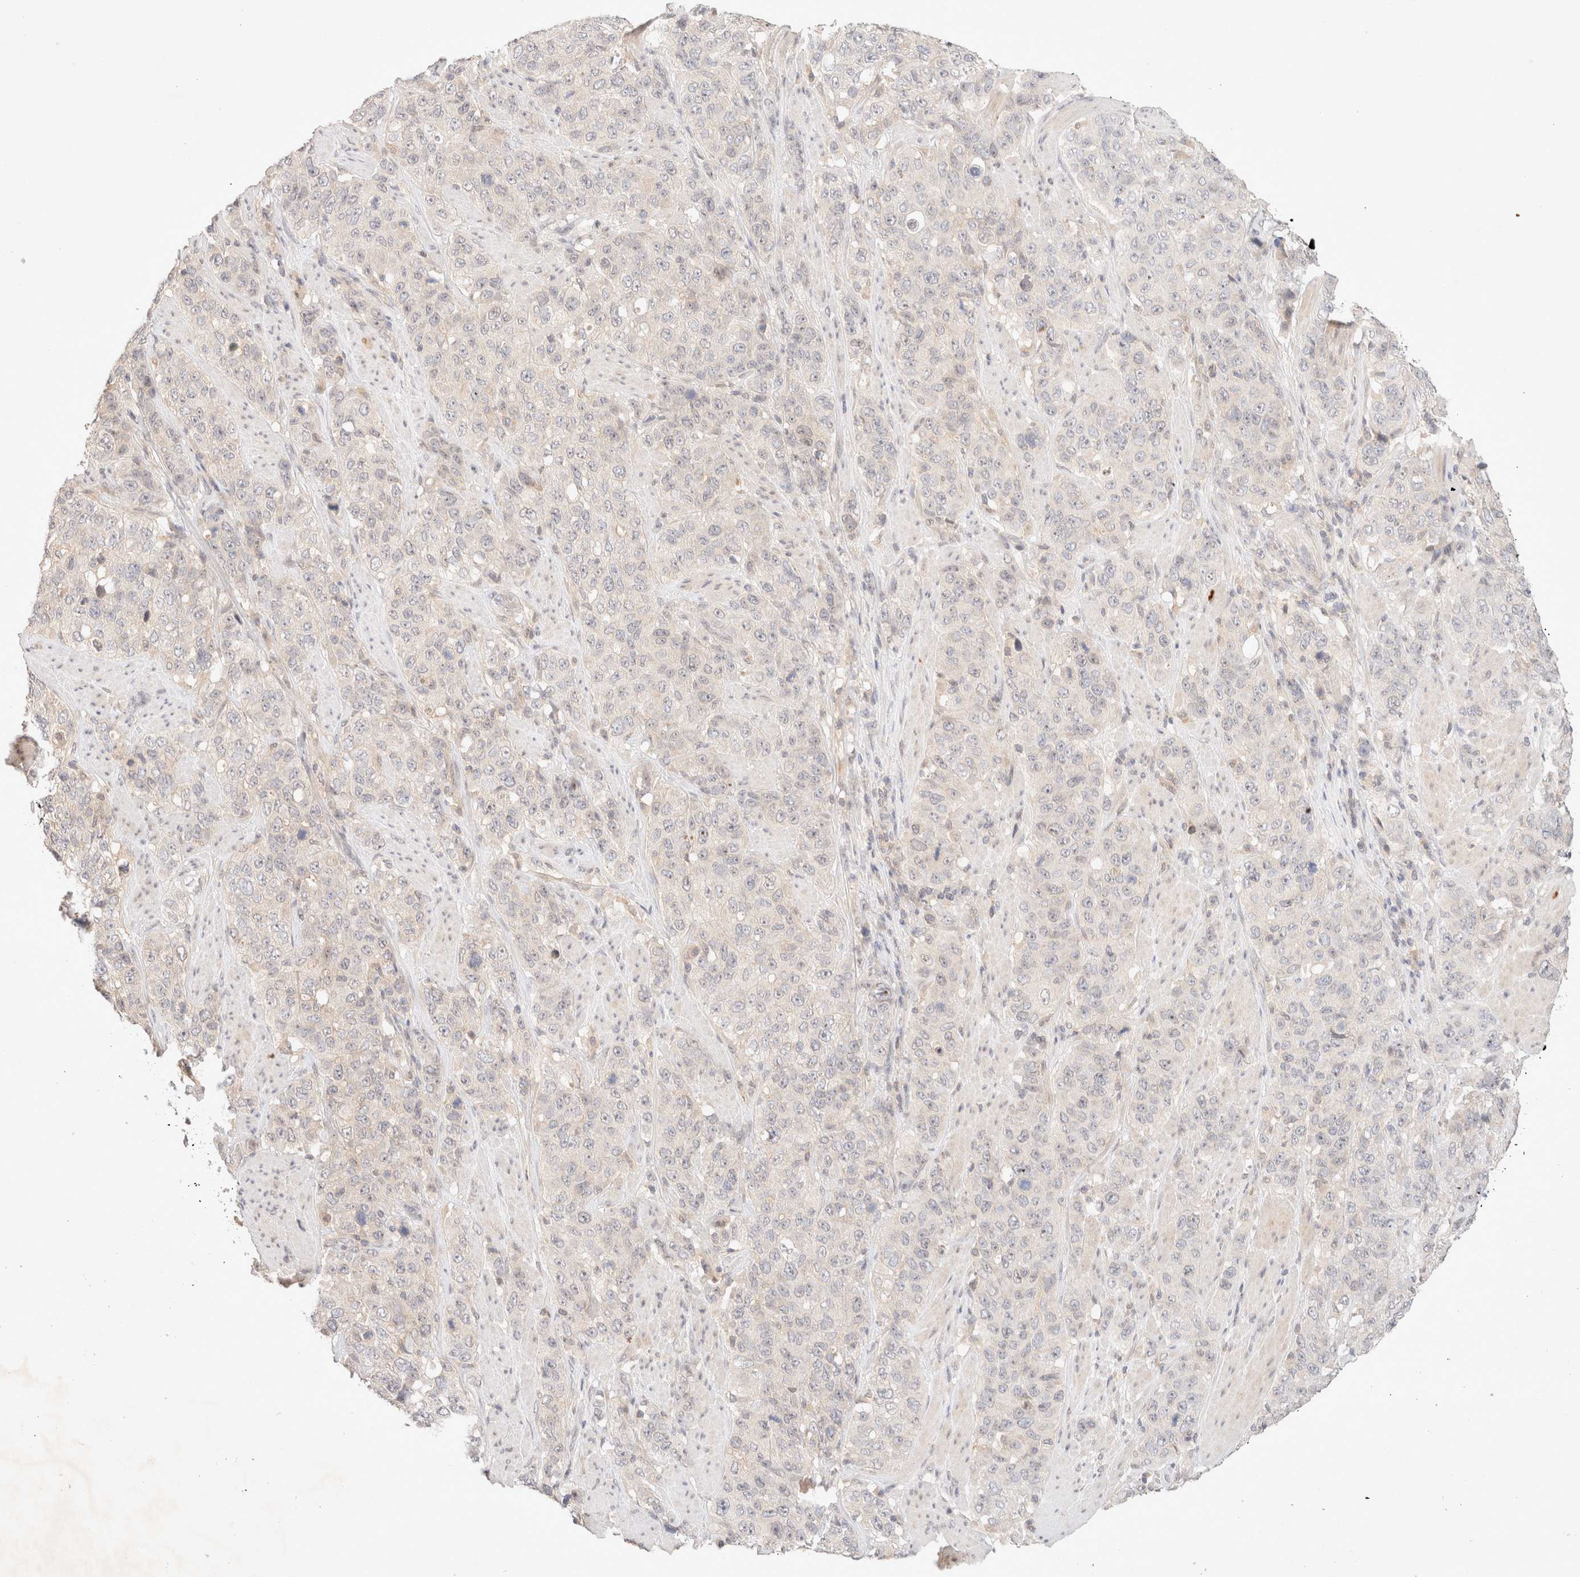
{"staining": {"intensity": "negative", "quantity": "none", "location": "none"}, "tissue": "stomach cancer", "cell_type": "Tumor cells", "image_type": "cancer", "snomed": [{"axis": "morphology", "description": "Adenocarcinoma, NOS"}, {"axis": "topography", "description": "Stomach"}], "caption": "Human stomach adenocarcinoma stained for a protein using immunohistochemistry displays no positivity in tumor cells.", "gene": "SARM1", "patient": {"sex": "male", "age": 48}}